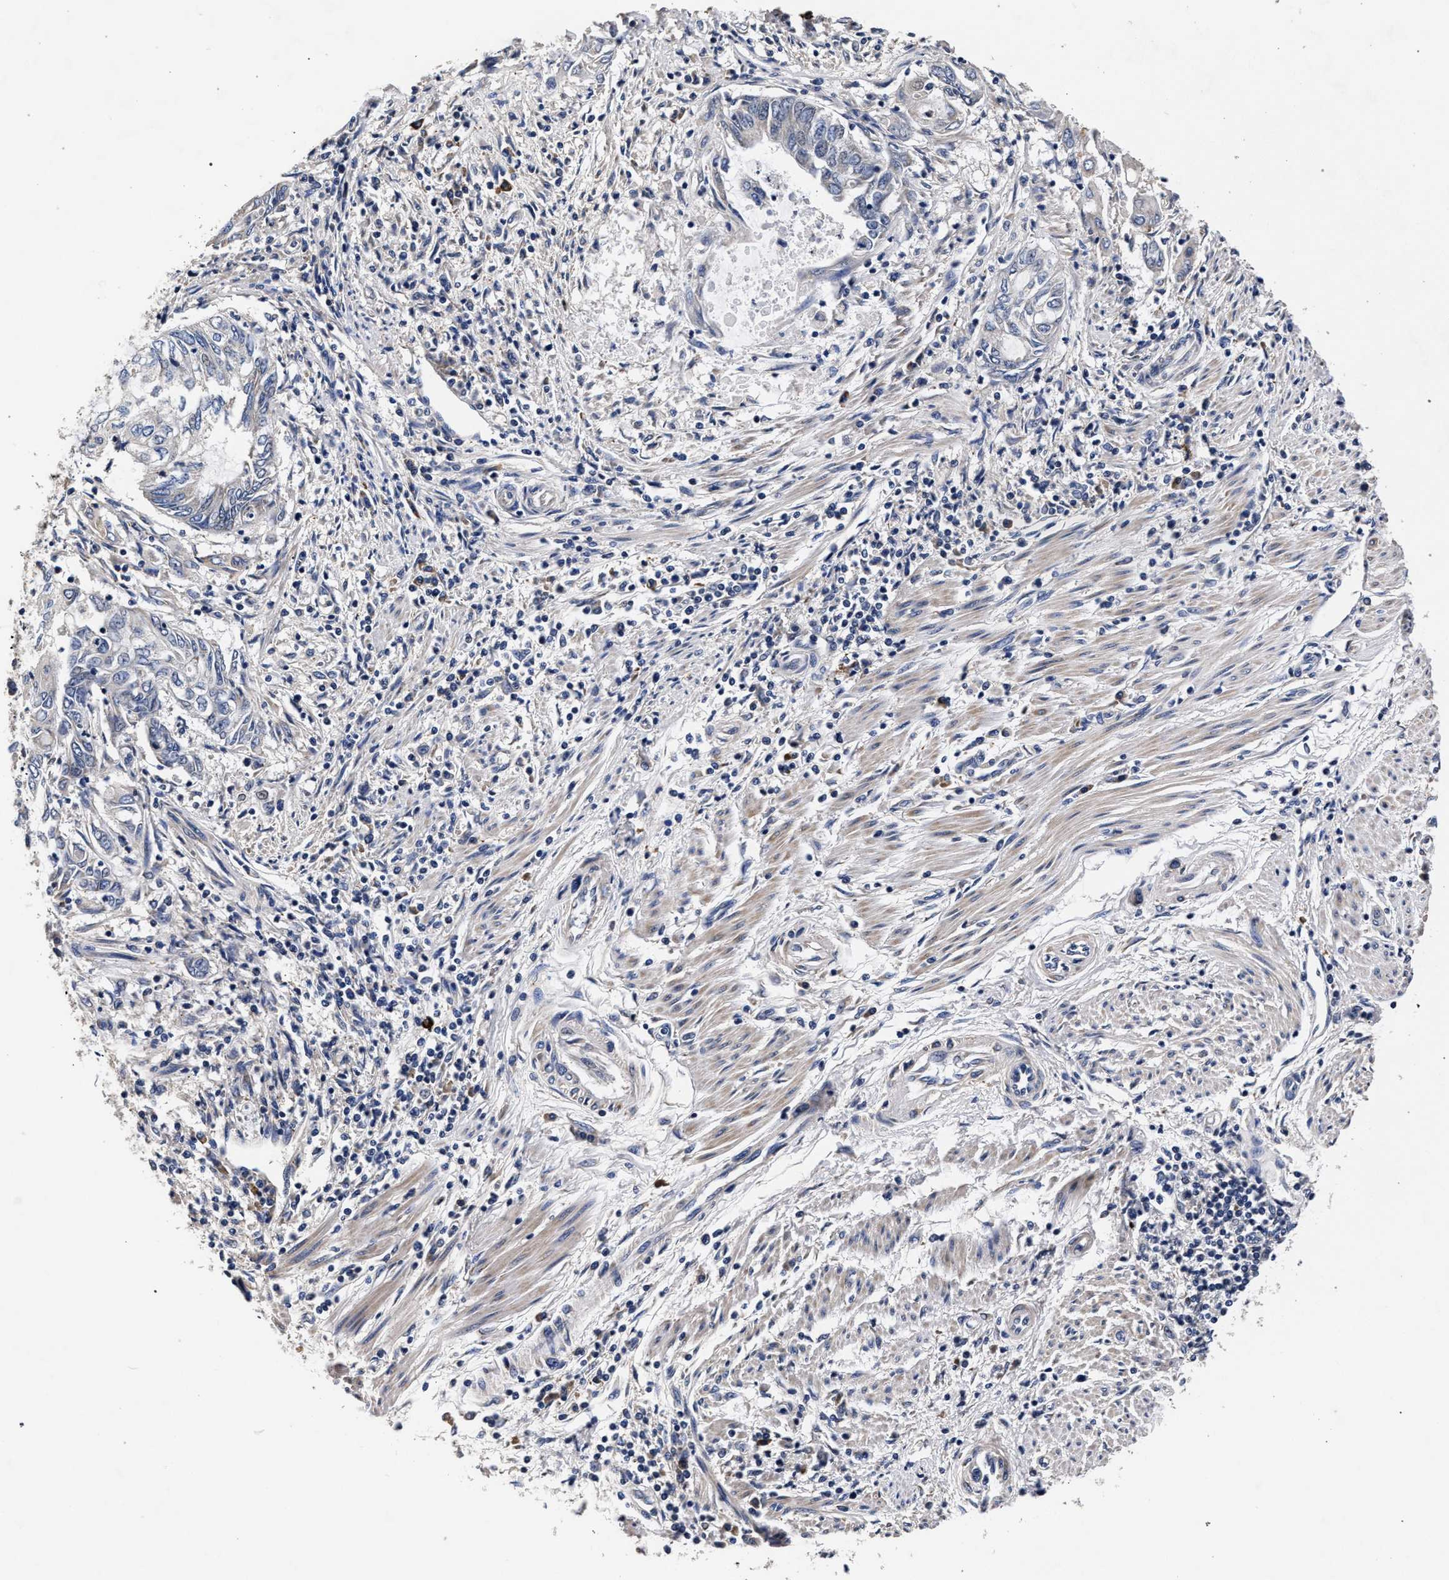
{"staining": {"intensity": "negative", "quantity": "none", "location": "none"}, "tissue": "endometrial cancer", "cell_type": "Tumor cells", "image_type": "cancer", "snomed": [{"axis": "morphology", "description": "Adenocarcinoma, NOS"}, {"axis": "topography", "description": "Uterus"}, {"axis": "topography", "description": "Endometrium"}], "caption": "DAB (3,3'-diaminobenzidine) immunohistochemical staining of human endometrial cancer reveals no significant staining in tumor cells.", "gene": "CFAP95", "patient": {"sex": "female", "age": 70}}